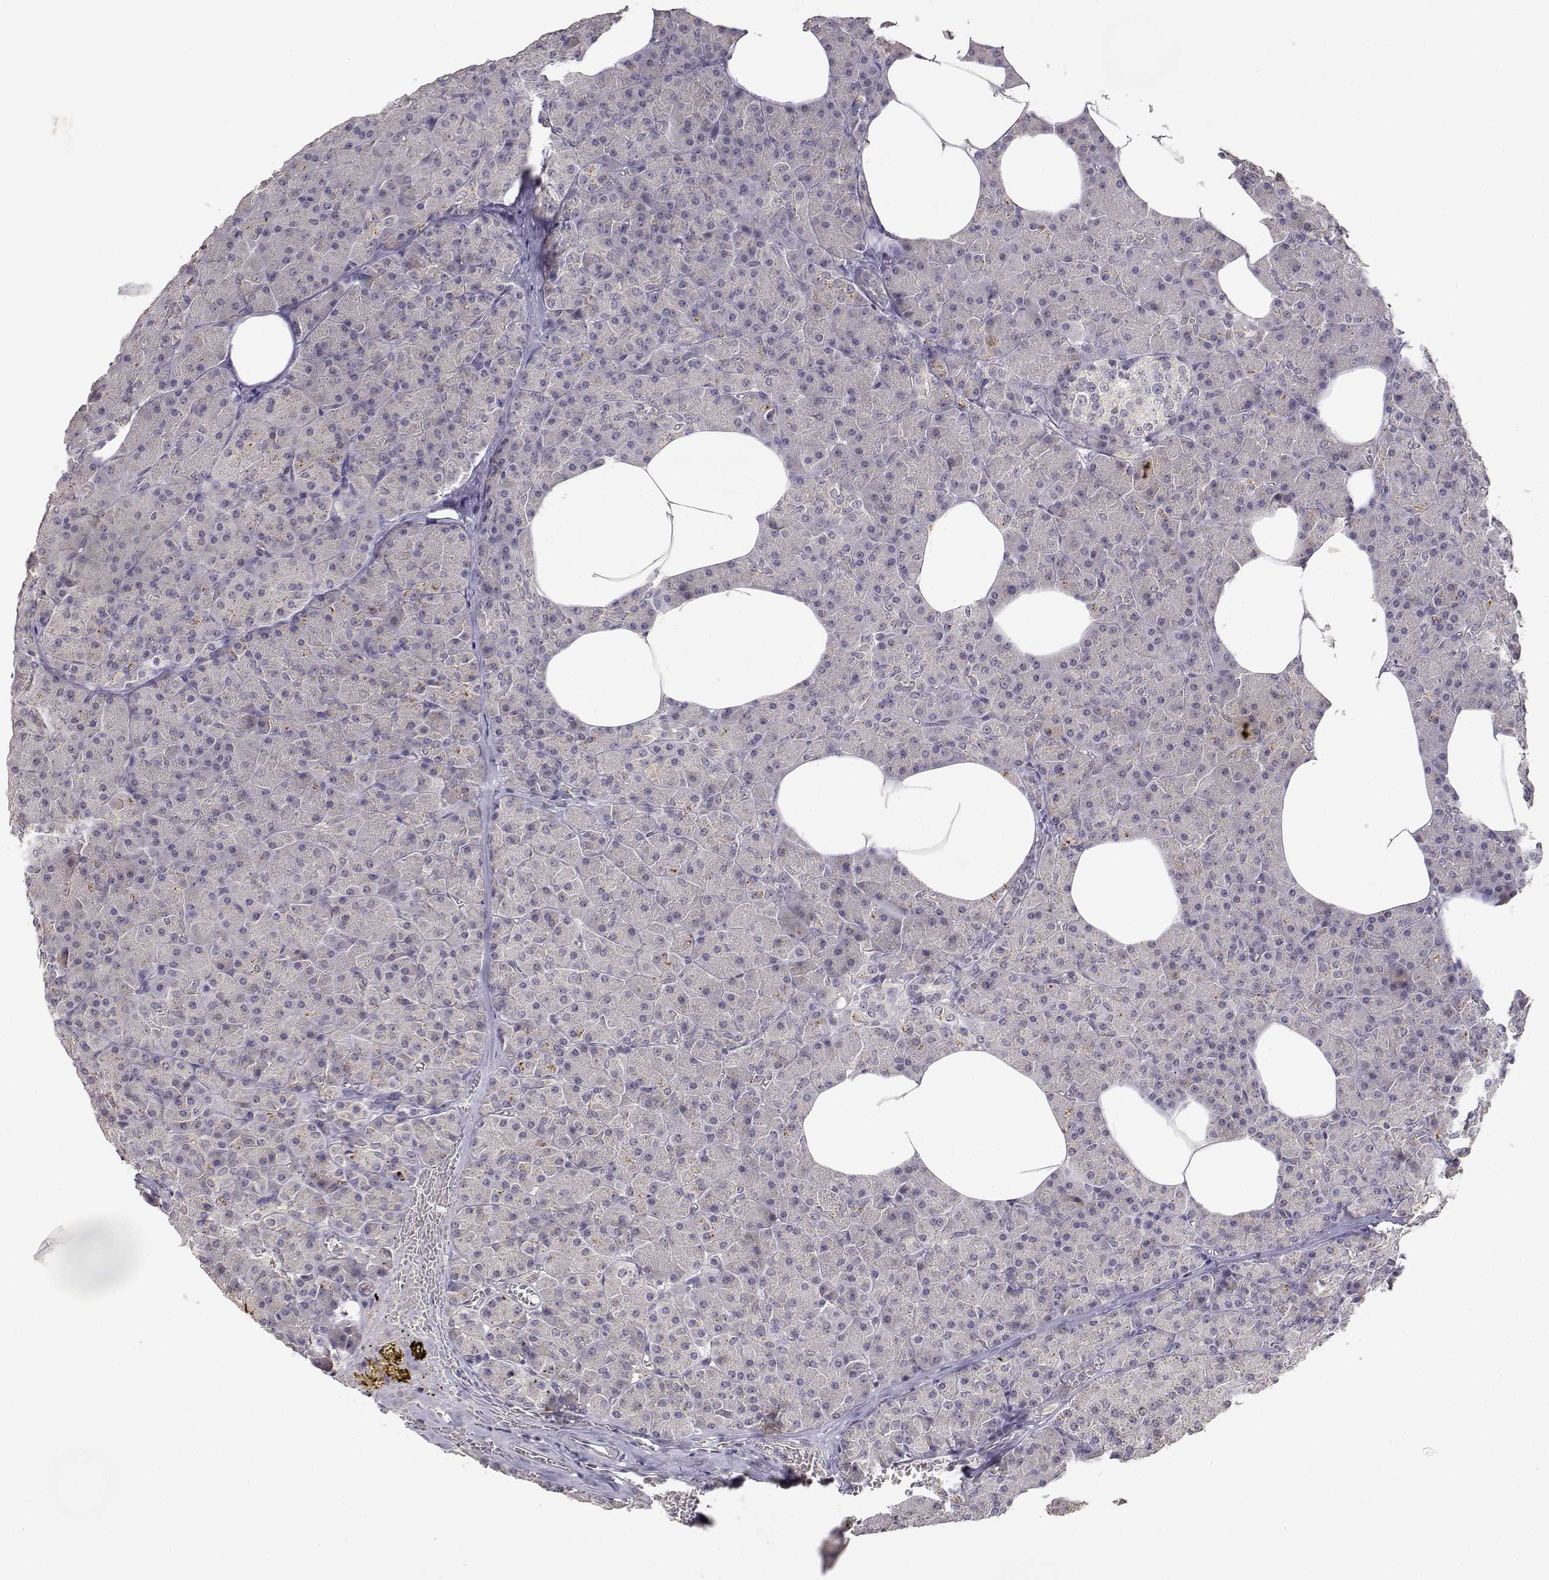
{"staining": {"intensity": "negative", "quantity": "none", "location": "none"}, "tissue": "pancreas", "cell_type": "Exocrine glandular cells", "image_type": "normal", "snomed": [{"axis": "morphology", "description": "Normal tissue, NOS"}, {"axis": "topography", "description": "Pancreas"}], "caption": "Immunohistochemistry of unremarkable pancreas shows no positivity in exocrine glandular cells.", "gene": "RAD51", "patient": {"sex": "female", "age": 45}}